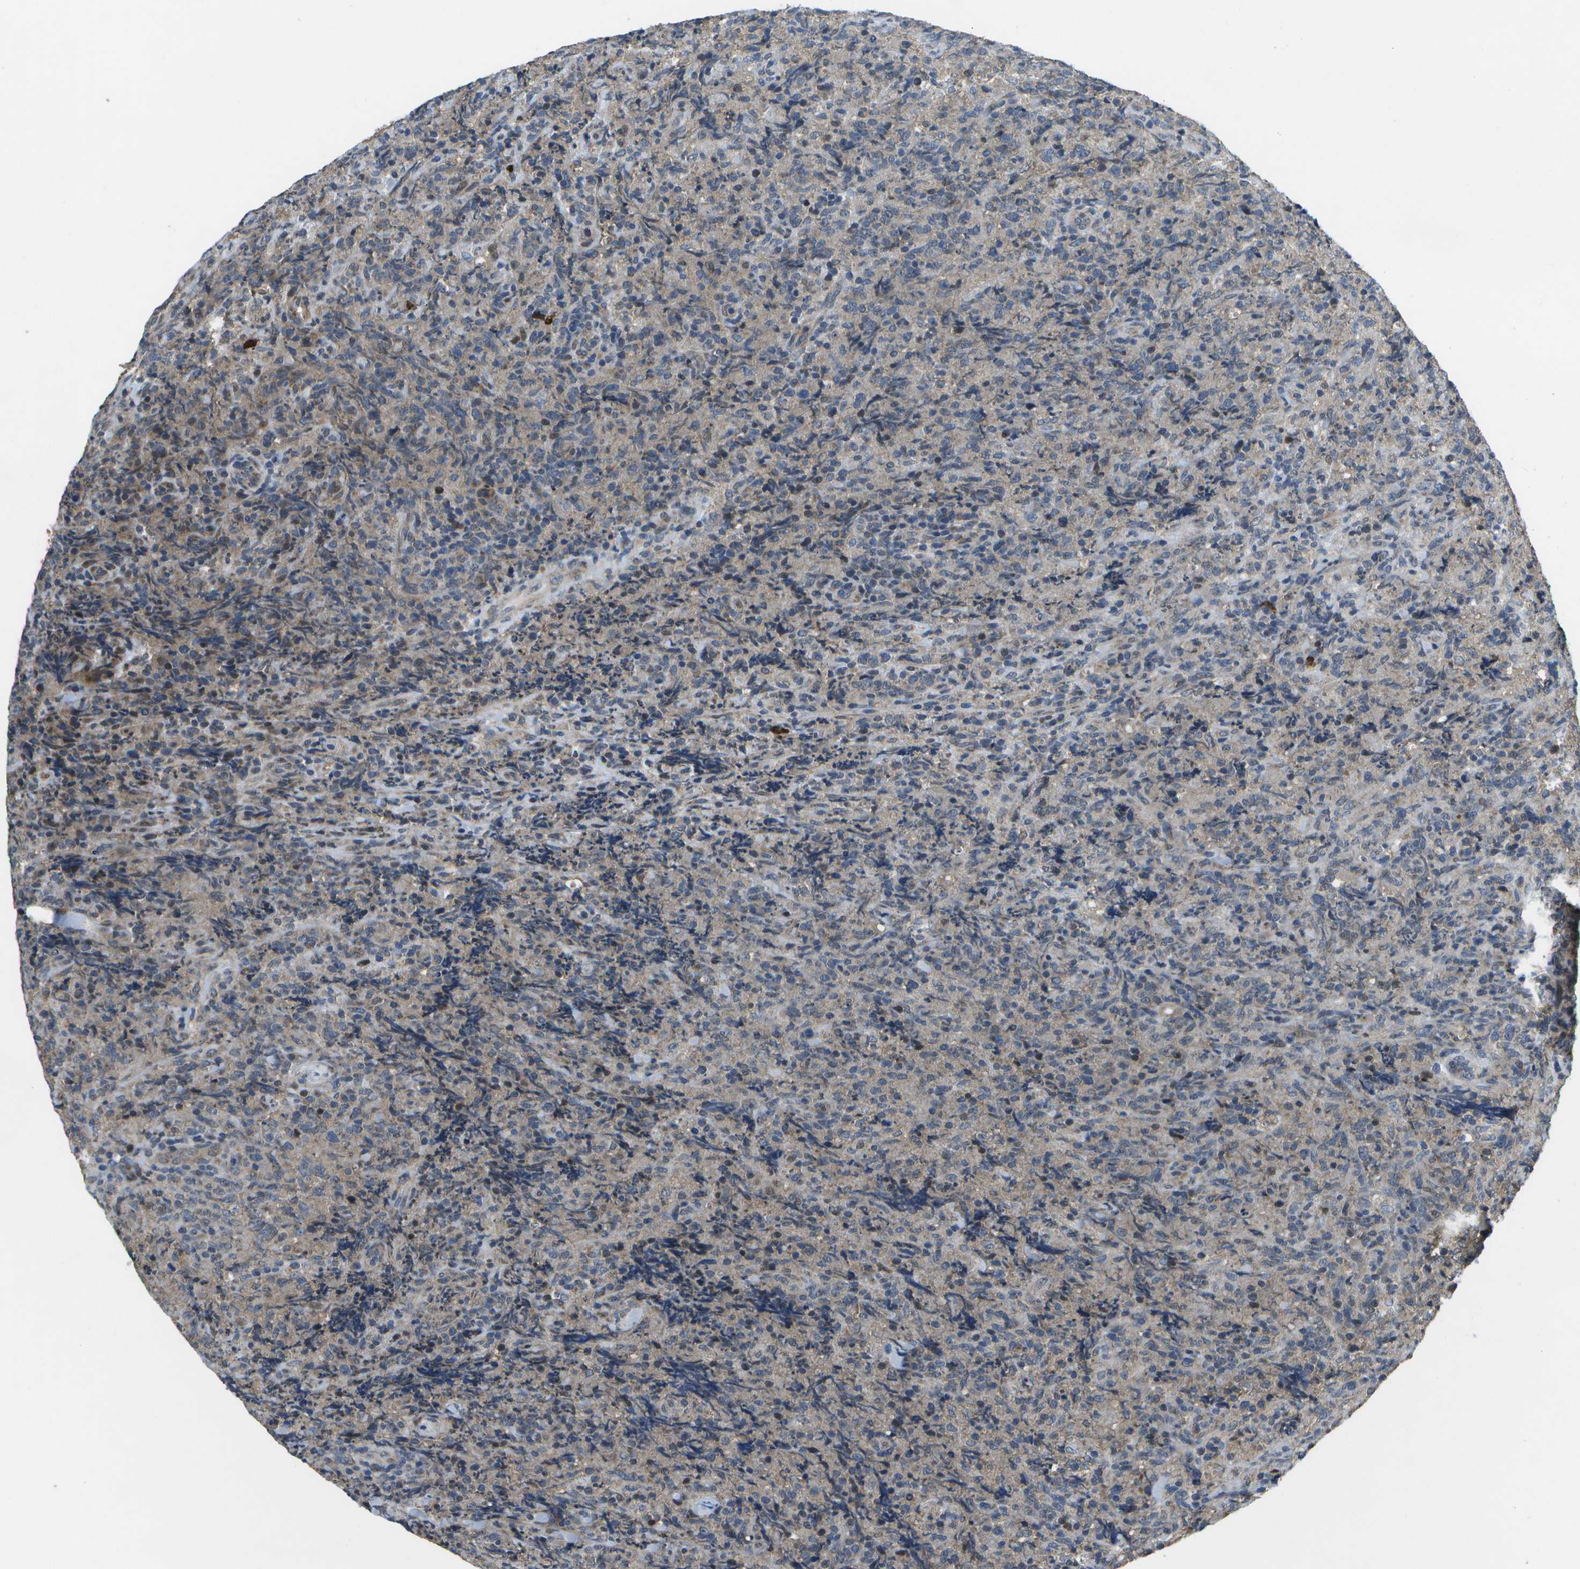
{"staining": {"intensity": "weak", "quantity": "<25%", "location": "cytoplasmic/membranous"}, "tissue": "lymphoma", "cell_type": "Tumor cells", "image_type": "cancer", "snomed": [{"axis": "morphology", "description": "Malignant lymphoma, non-Hodgkin's type, High grade"}, {"axis": "topography", "description": "Tonsil"}], "caption": "Tumor cells are negative for protein expression in human high-grade malignant lymphoma, non-Hodgkin's type.", "gene": "GALNT15", "patient": {"sex": "female", "age": 36}}